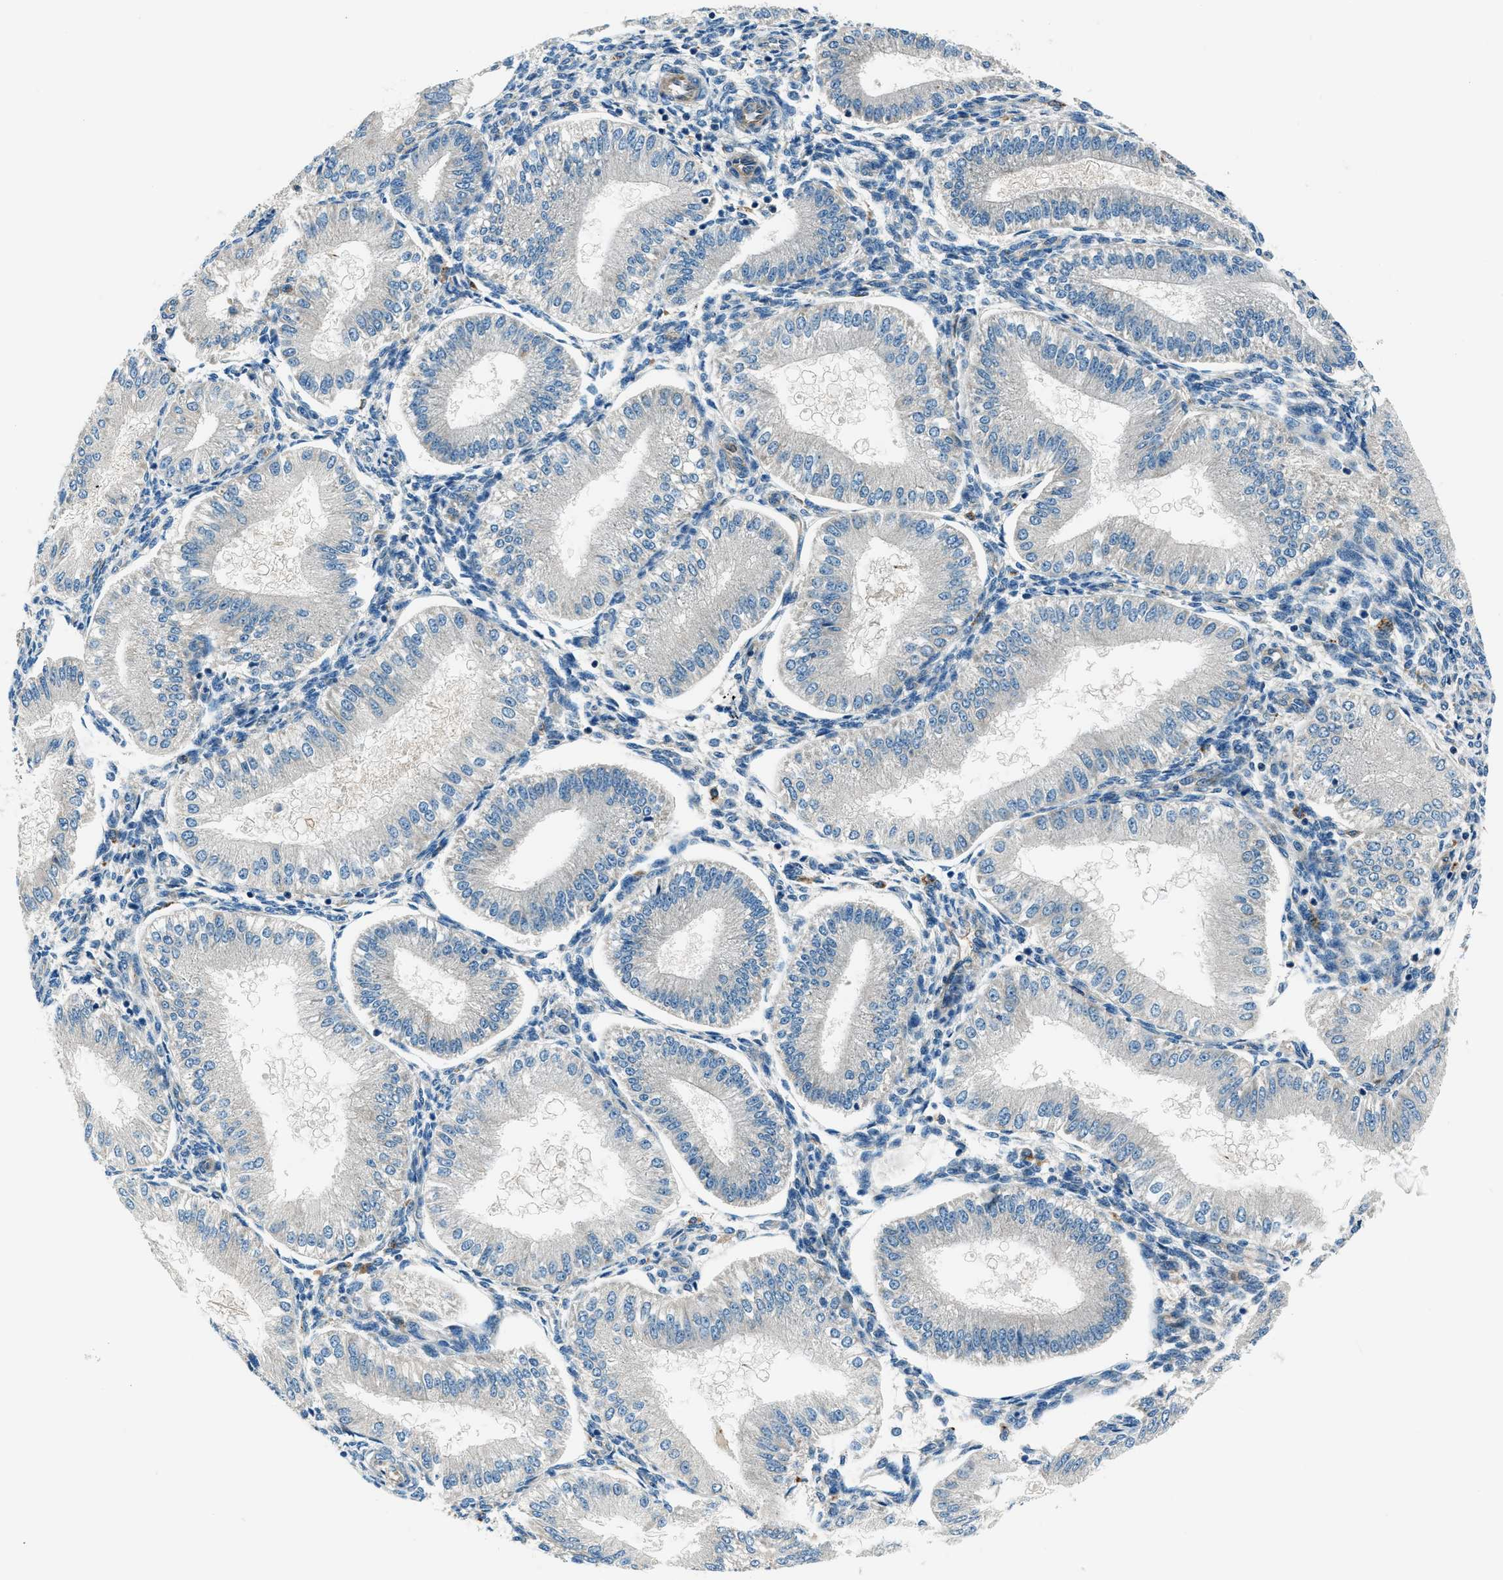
{"staining": {"intensity": "negative", "quantity": "none", "location": "none"}, "tissue": "endometrium", "cell_type": "Cells in endometrial stroma", "image_type": "normal", "snomed": [{"axis": "morphology", "description": "Normal tissue, NOS"}, {"axis": "topography", "description": "Endometrium"}], "caption": "DAB (3,3'-diaminobenzidine) immunohistochemical staining of normal human endometrium exhibits no significant staining in cells in endometrial stroma. (Stains: DAB immunohistochemistry (IHC) with hematoxylin counter stain, Microscopy: brightfield microscopy at high magnification).", "gene": "SLC19A2", "patient": {"sex": "female", "age": 39}}